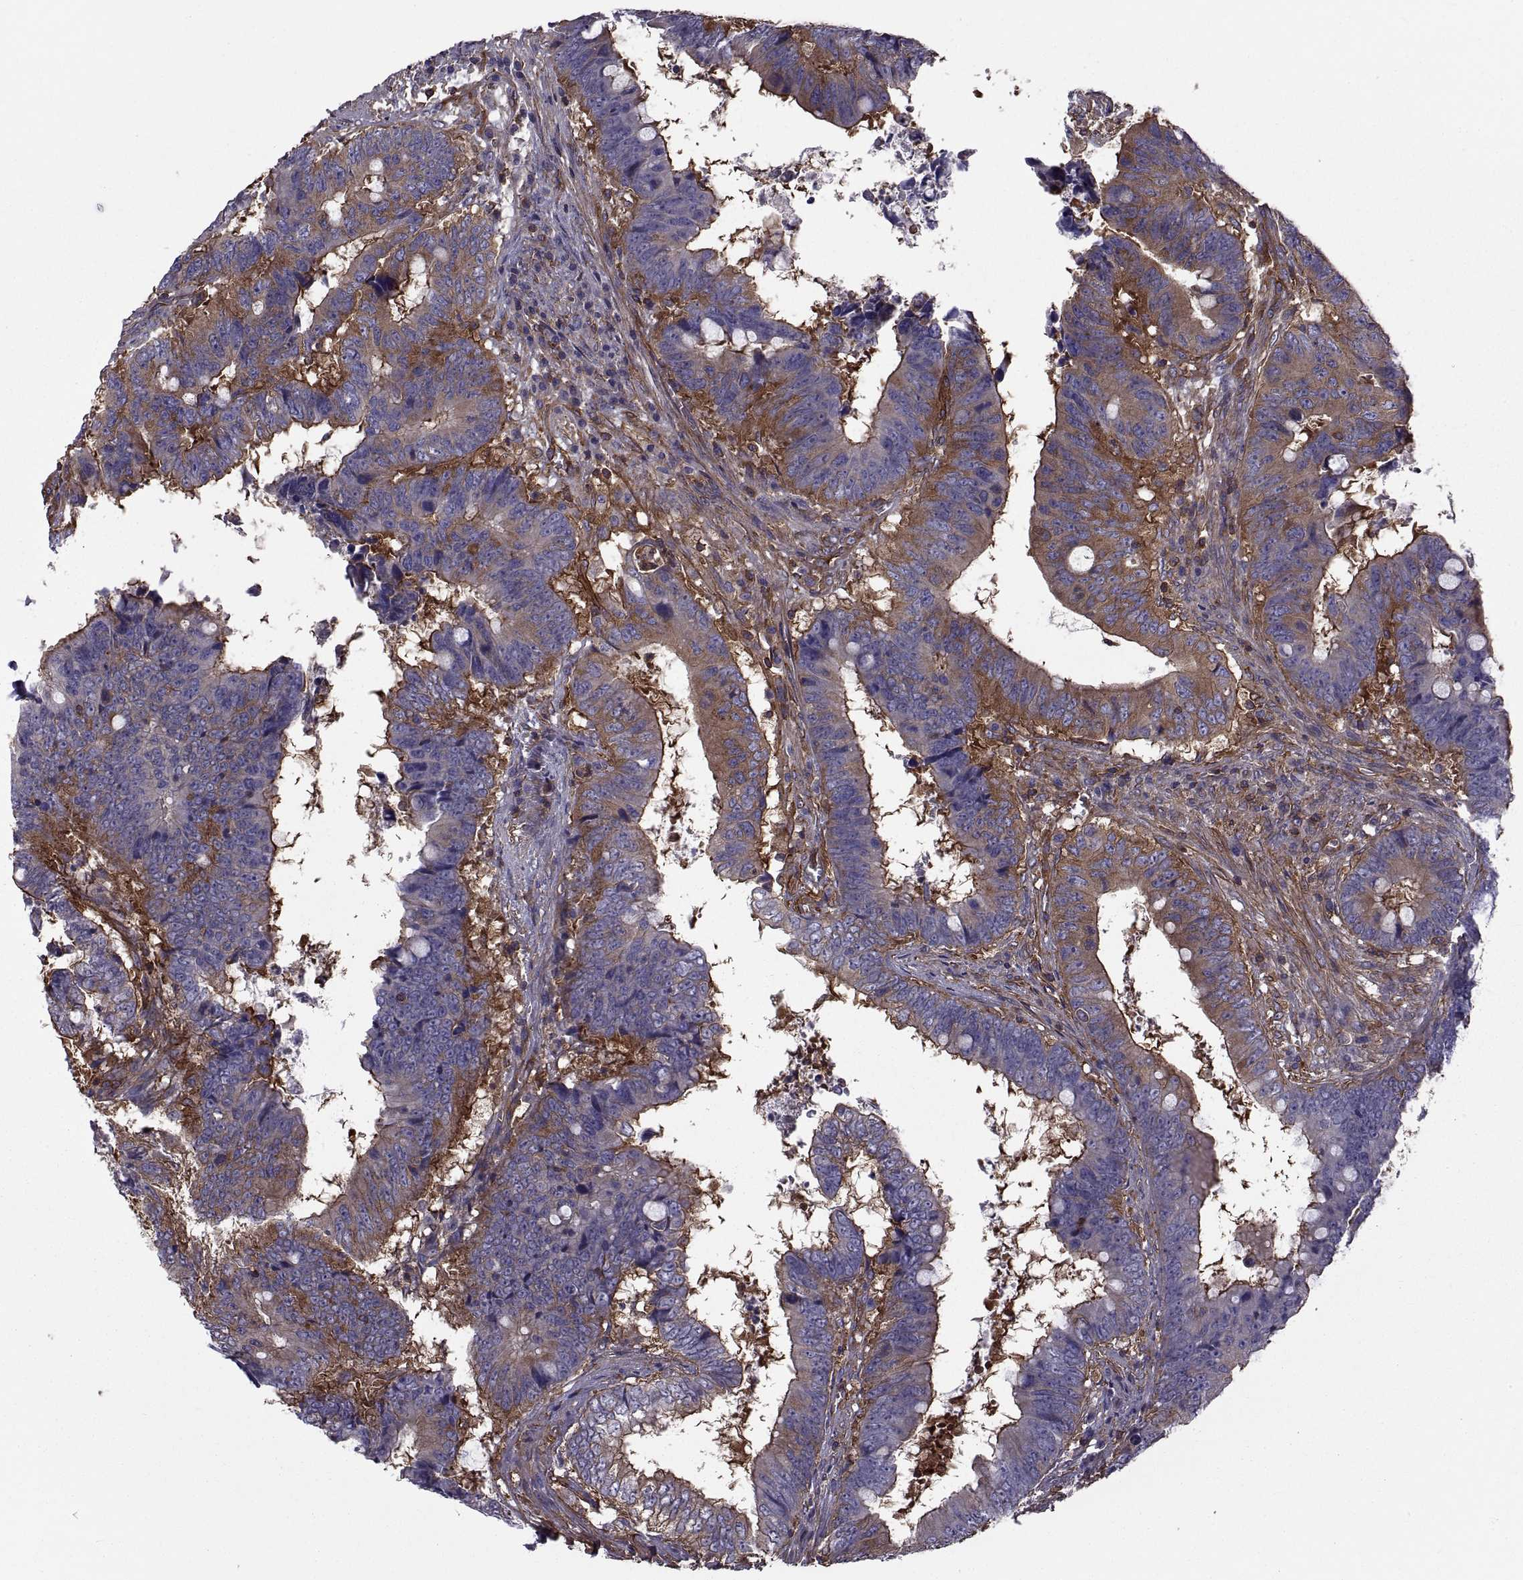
{"staining": {"intensity": "strong", "quantity": "<25%", "location": "cytoplasmic/membranous"}, "tissue": "colorectal cancer", "cell_type": "Tumor cells", "image_type": "cancer", "snomed": [{"axis": "morphology", "description": "Adenocarcinoma, NOS"}, {"axis": "topography", "description": "Colon"}], "caption": "Immunohistochemistry micrograph of human colorectal cancer (adenocarcinoma) stained for a protein (brown), which displays medium levels of strong cytoplasmic/membranous positivity in about <25% of tumor cells.", "gene": "MYH9", "patient": {"sex": "female", "age": 82}}